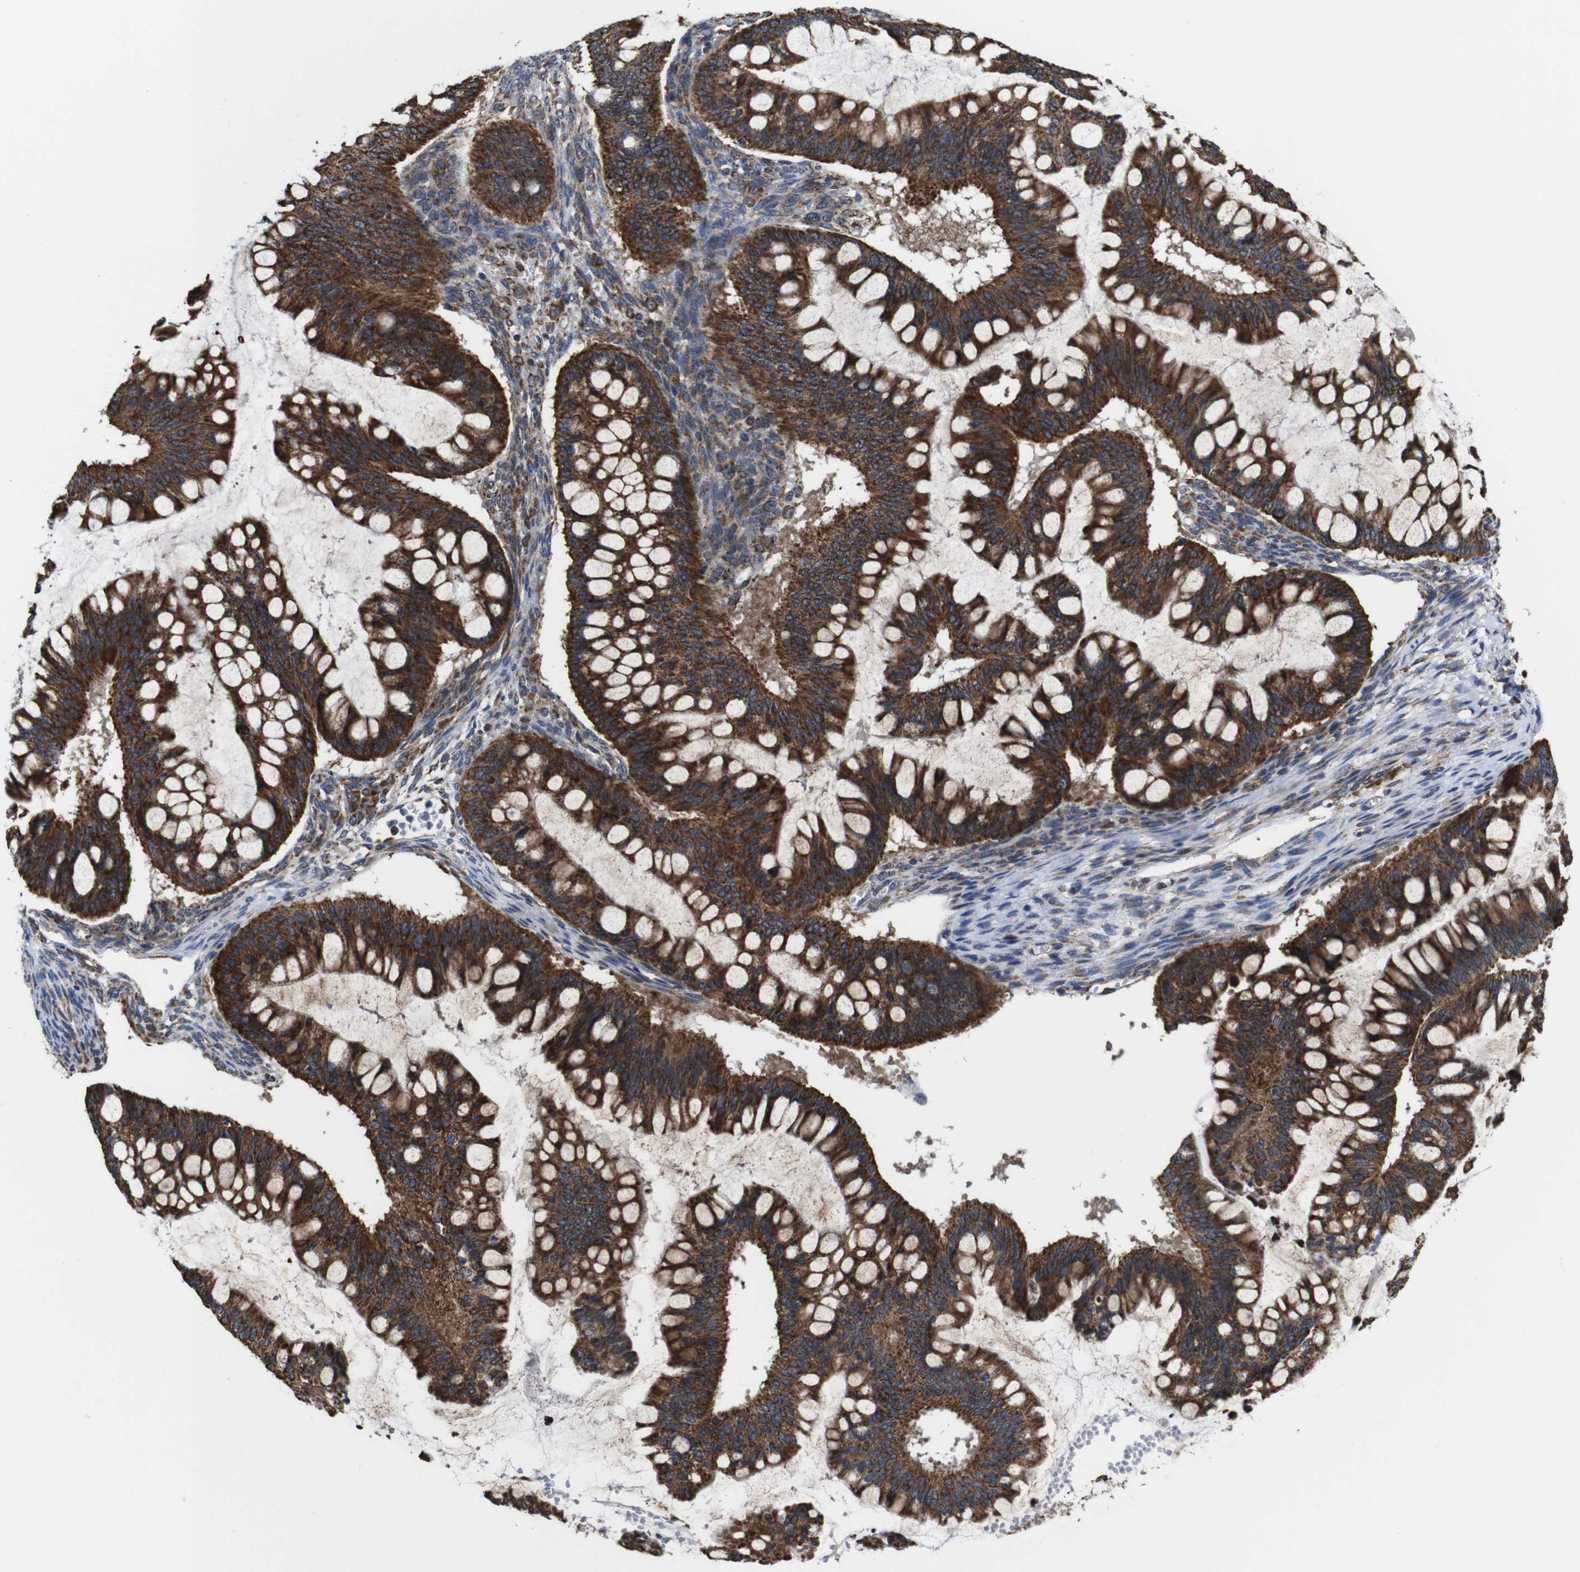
{"staining": {"intensity": "strong", "quantity": ">75%", "location": "cytoplasmic/membranous"}, "tissue": "ovarian cancer", "cell_type": "Tumor cells", "image_type": "cancer", "snomed": [{"axis": "morphology", "description": "Cystadenocarcinoma, mucinous, NOS"}, {"axis": "topography", "description": "Ovary"}], "caption": "Immunohistochemistry (IHC) staining of ovarian cancer (mucinous cystadenocarcinoma), which exhibits high levels of strong cytoplasmic/membranous expression in about >75% of tumor cells indicating strong cytoplasmic/membranous protein expression. The staining was performed using DAB (3,3'-diaminobenzidine) (brown) for protein detection and nuclei were counterstained in hematoxylin (blue).", "gene": "C17orf80", "patient": {"sex": "female", "age": 73}}